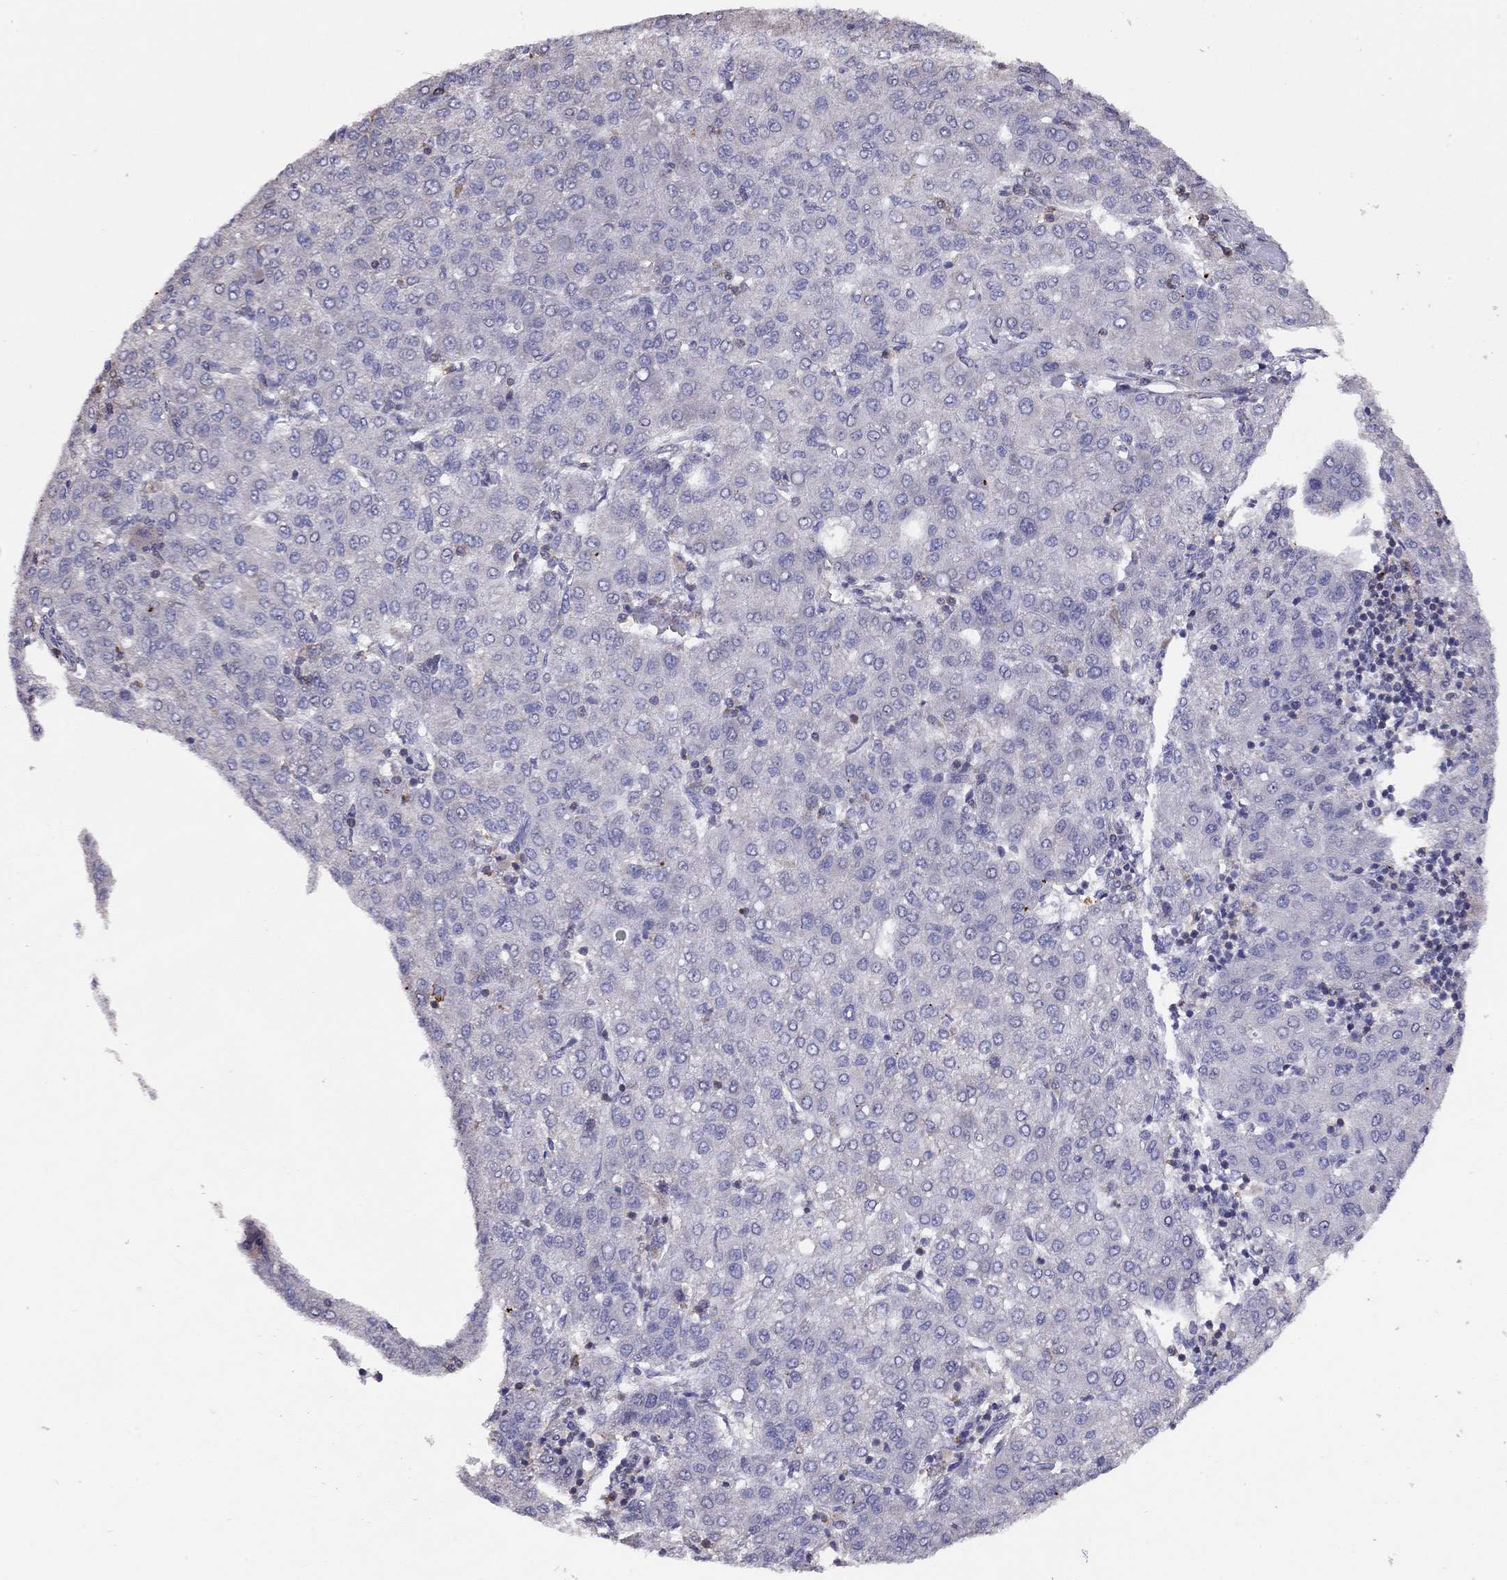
{"staining": {"intensity": "negative", "quantity": "none", "location": "none"}, "tissue": "liver cancer", "cell_type": "Tumor cells", "image_type": "cancer", "snomed": [{"axis": "morphology", "description": "Carcinoma, Hepatocellular, NOS"}, {"axis": "topography", "description": "Liver"}], "caption": "Immunohistochemistry (IHC) histopathology image of human liver cancer (hepatocellular carcinoma) stained for a protein (brown), which exhibits no positivity in tumor cells.", "gene": "CITED1", "patient": {"sex": "male", "age": 65}}